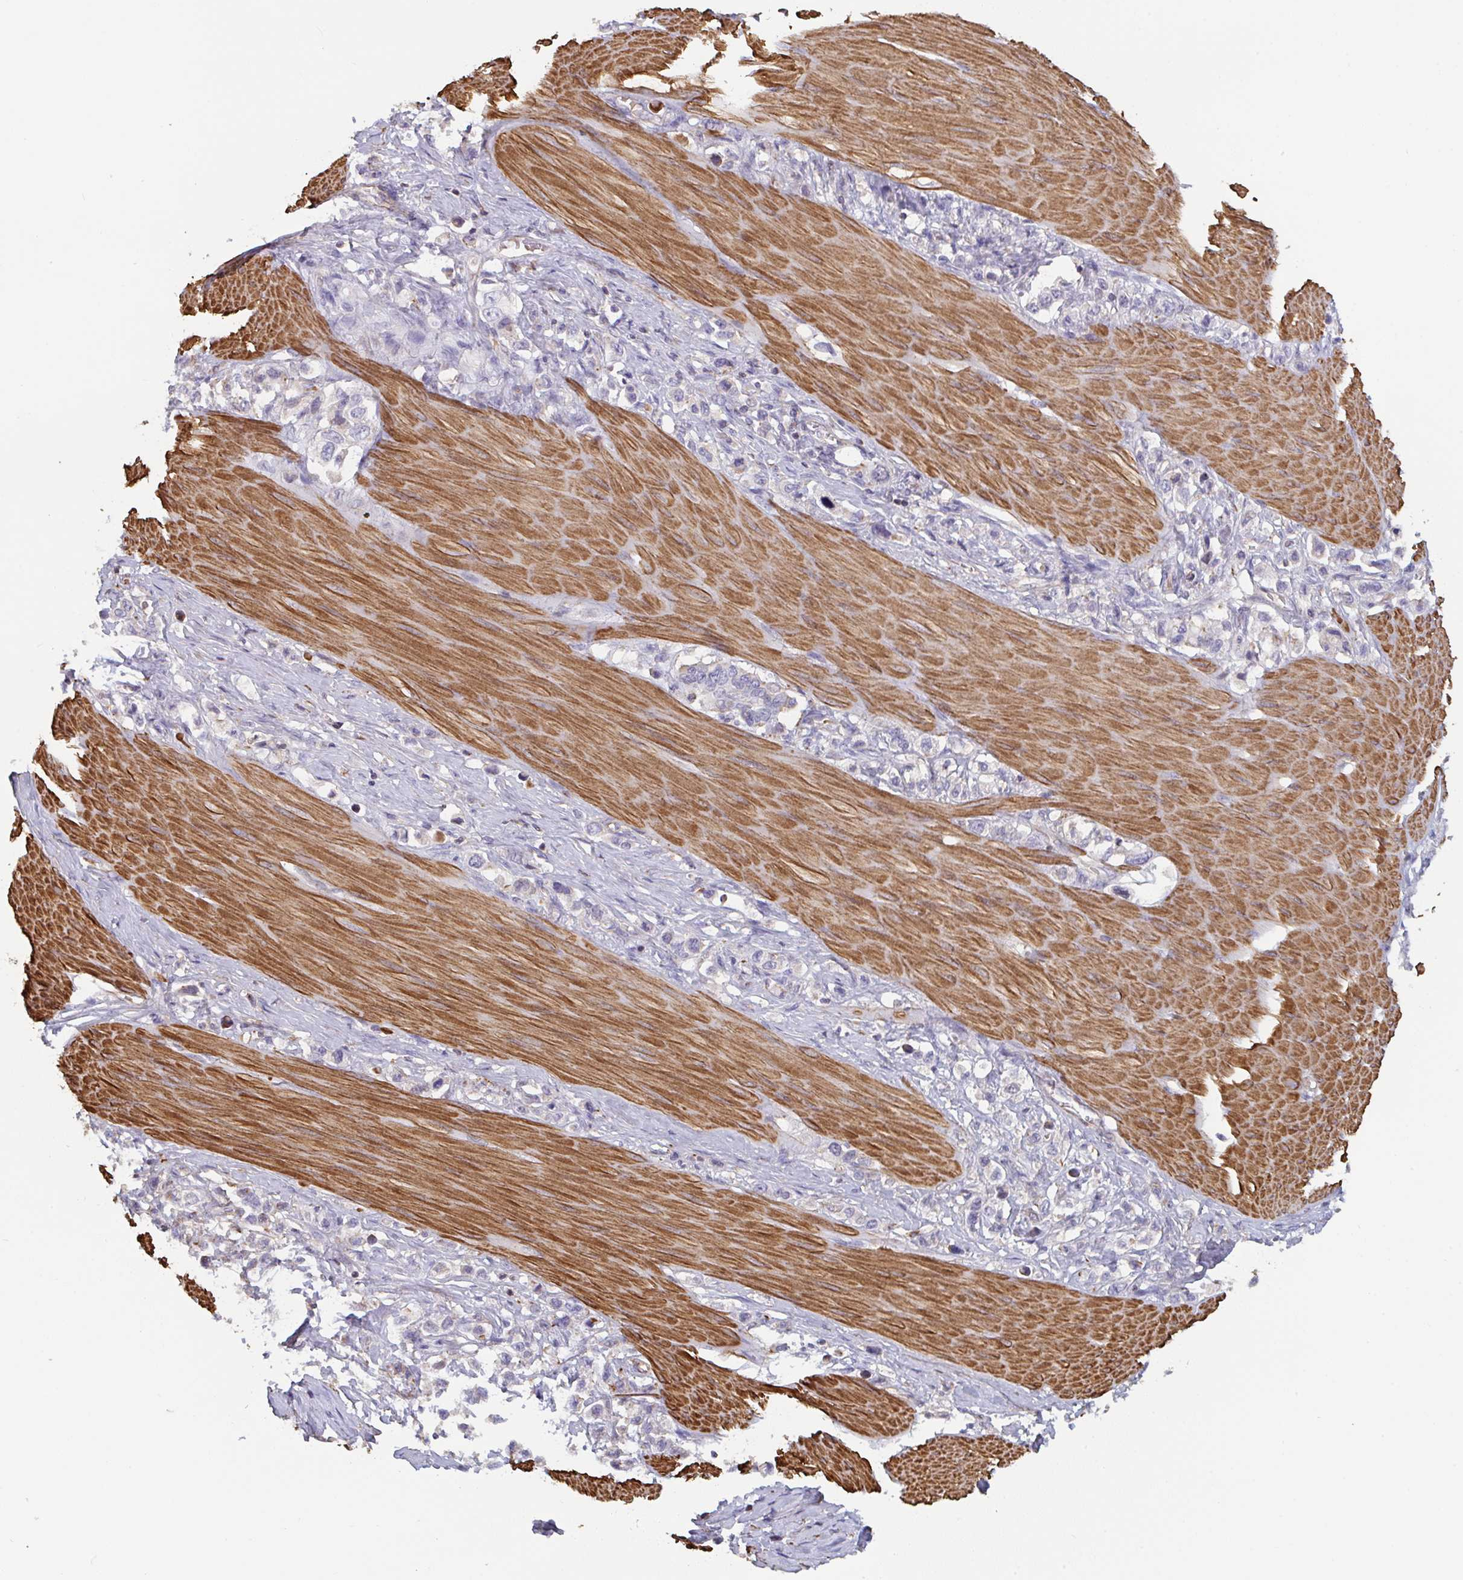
{"staining": {"intensity": "negative", "quantity": "none", "location": "none"}, "tissue": "stomach cancer", "cell_type": "Tumor cells", "image_type": "cancer", "snomed": [{"axis": "morphology", "description": "Adenocarcinoma, NOS"}, {"axis": "topography", "description": "Stomach"}], "caption": "Immunohistochemistry (IHC) of human stomach cancer (adenocarcinoma) reveals no staining in tumor cells.", "gene": "FZD2", "patient": {"sex": "female", "age": 65}}